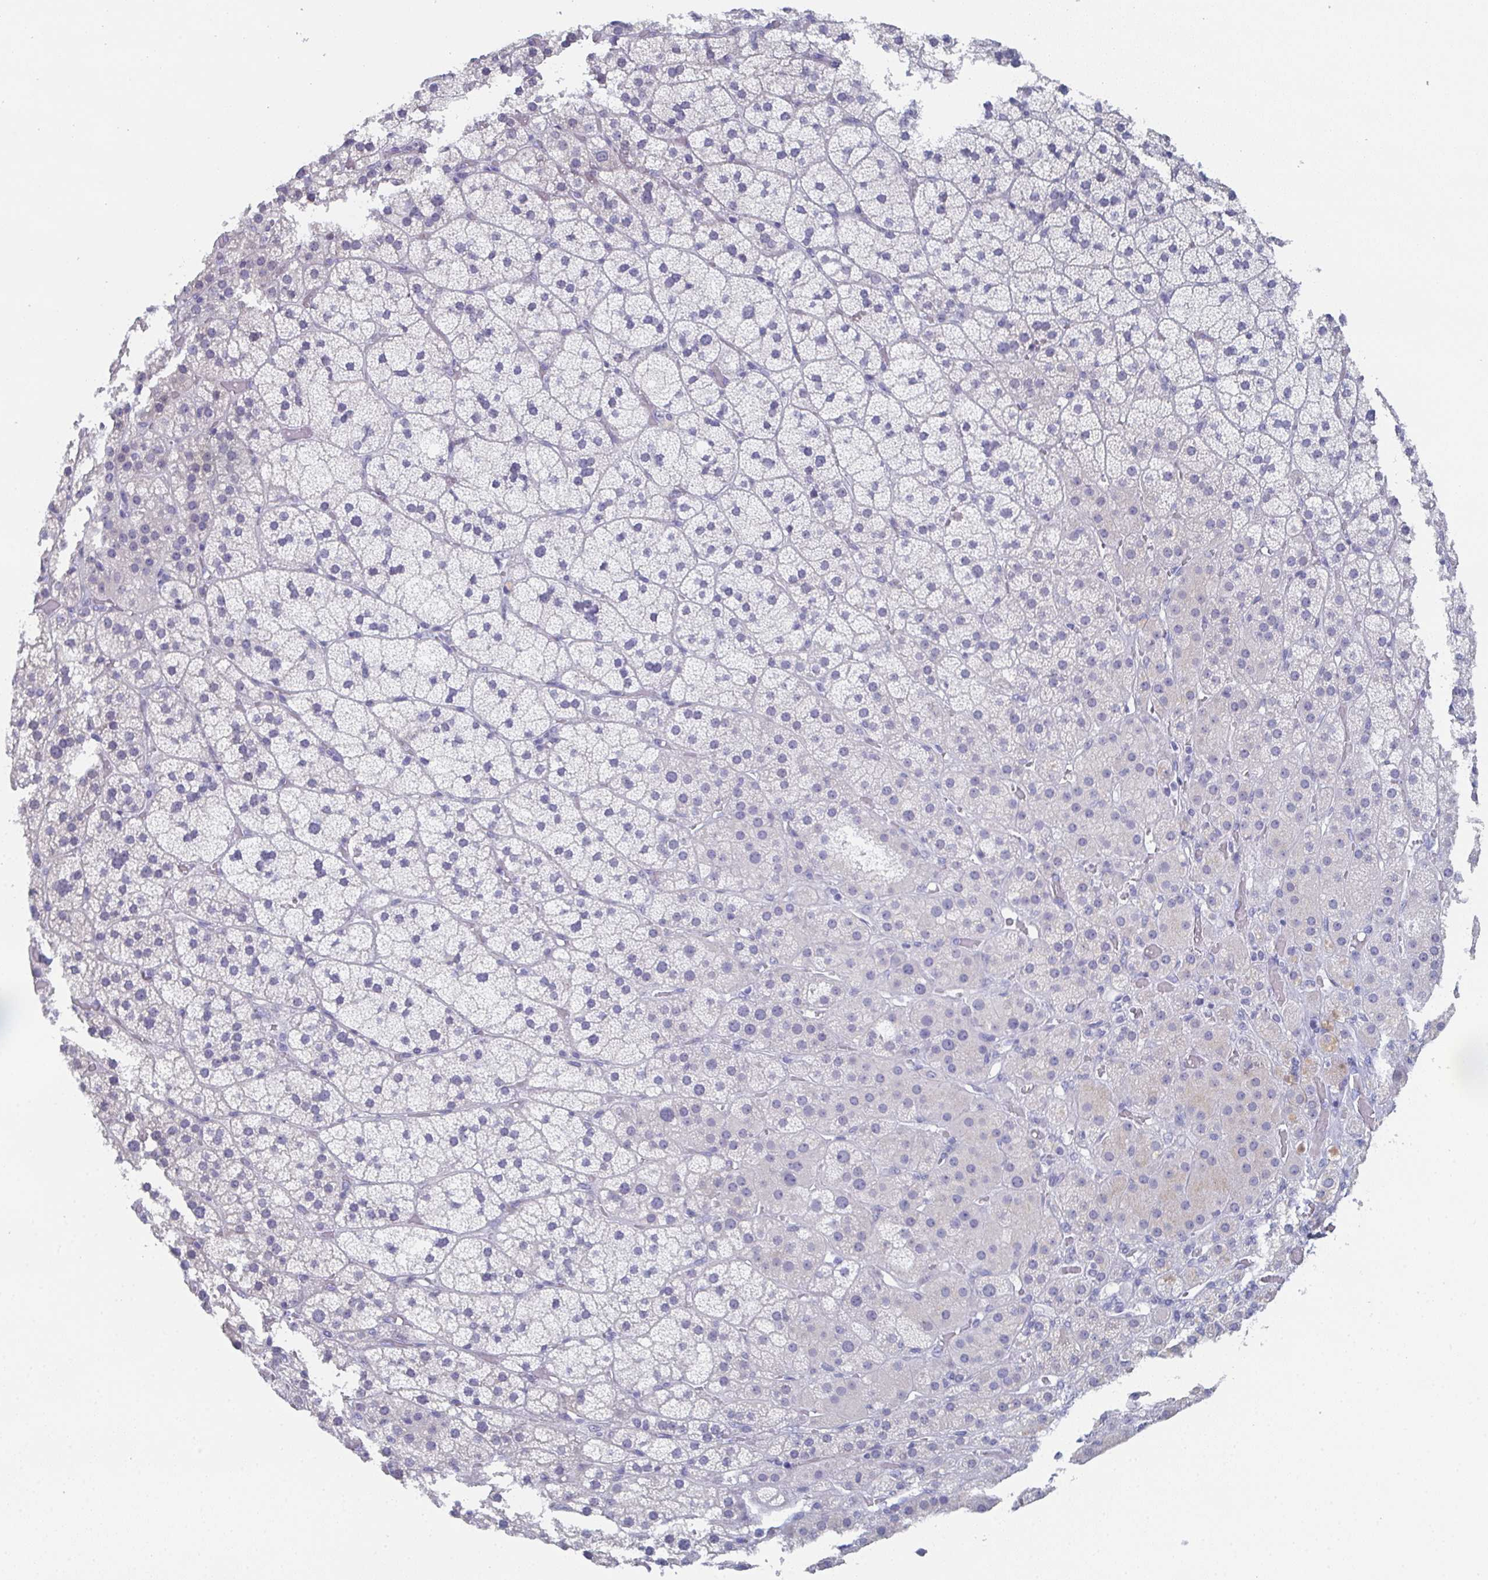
{"staining": {"intensity": "negative", "quantity": "none", "location": "none"}, "tissue": "adrenal gland", "cell_type": "Glandular cells", "image_type": "normal", "snomed": [{"axis": "morphology", "description": "Normal tissue, NOS"}, {"axis": "topography", "description": "Adrenal gland"}], "caption": "Adrenal gland stained for a protein using immunohistochemistry reveals no positivity glandular cells.", "gene": "DYDC2", "patient": {"sex": "male", "age": 57}}